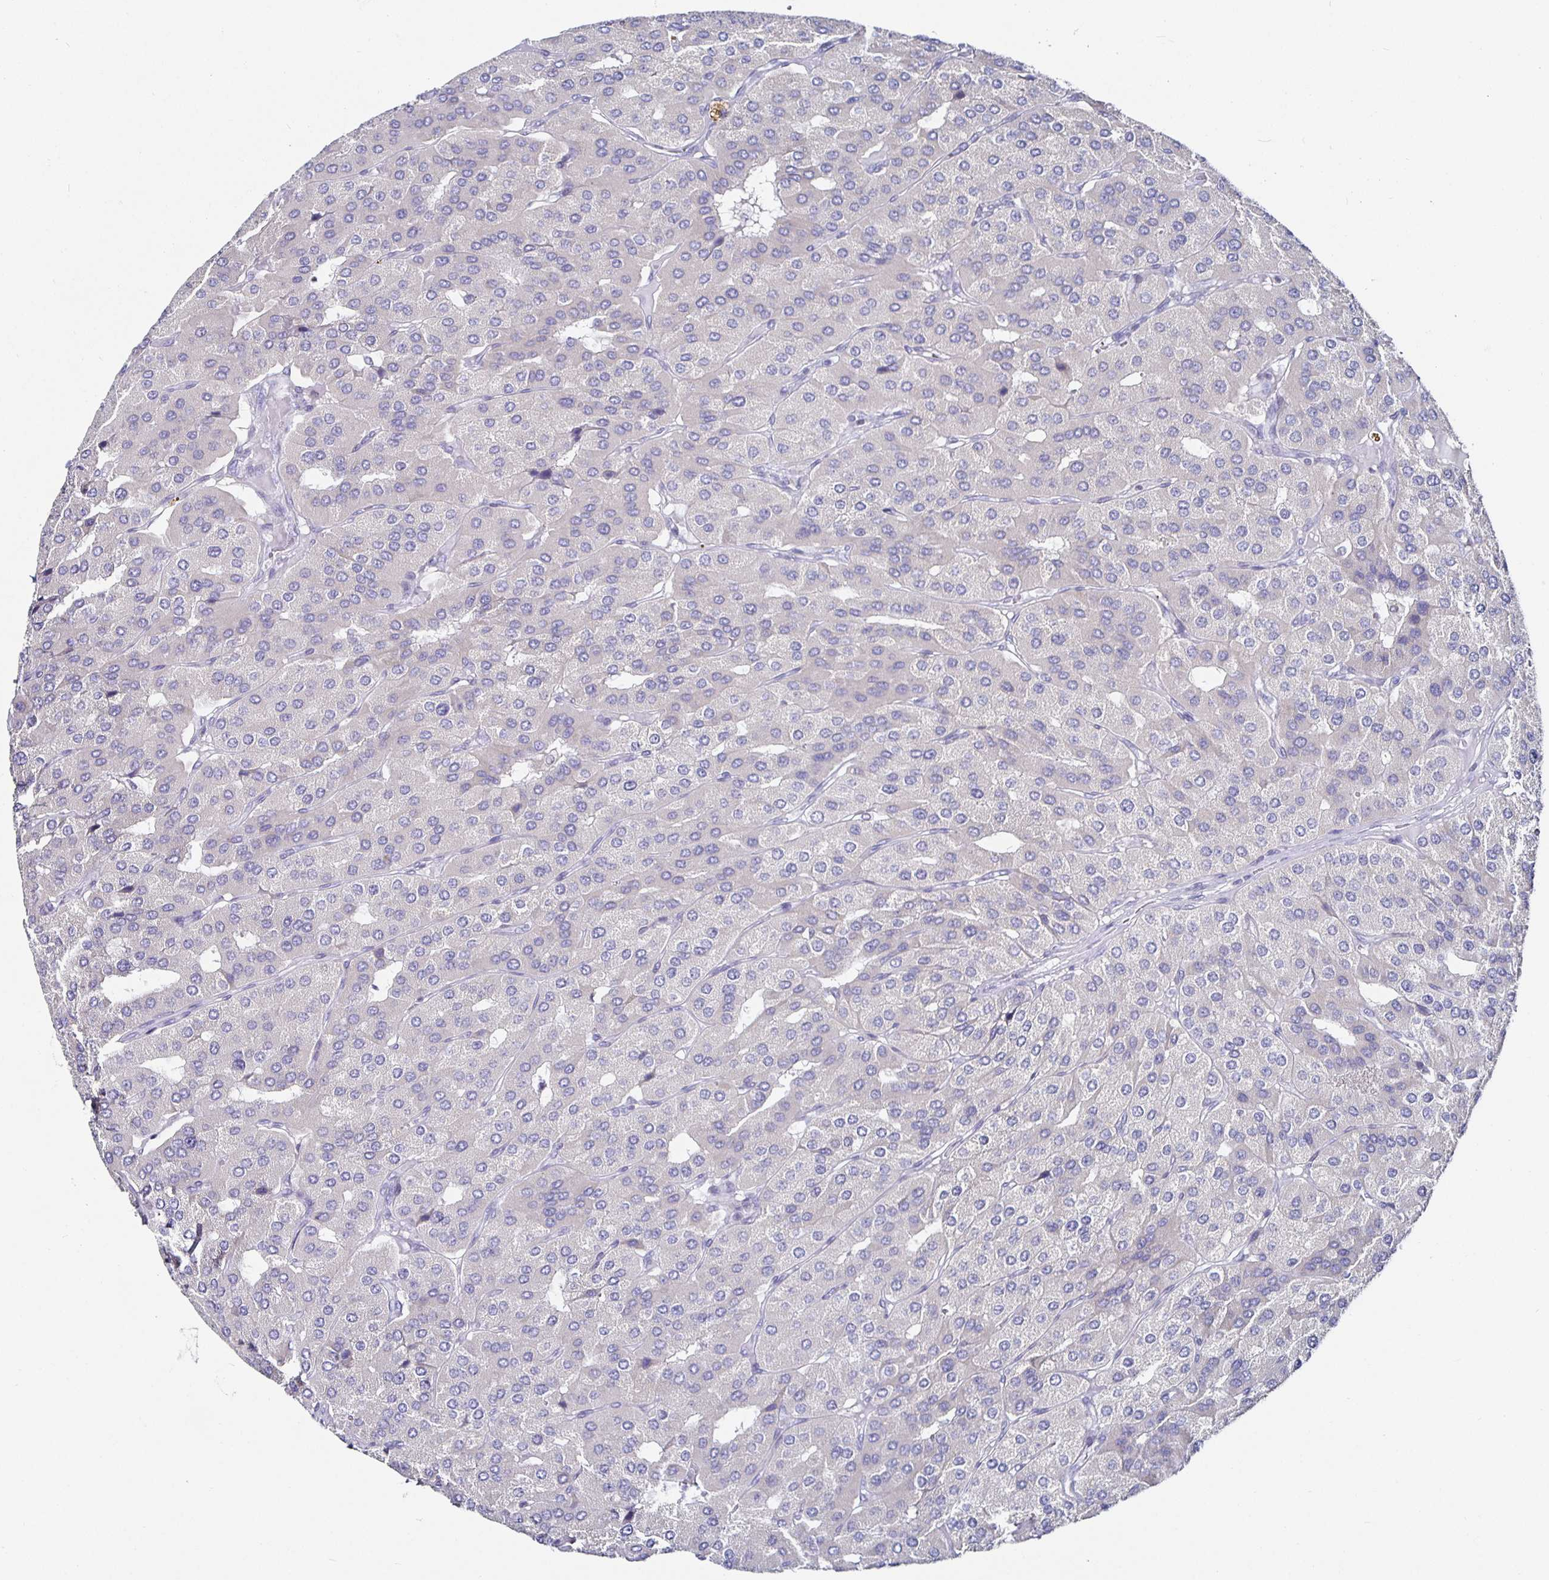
{"staining": {"intensity": "negative", "quantity": "none", "location": "none"}, "tissue": "parathyroid gland", "cell_type": "Glandular cells", "image_type": "normal", "snomed": [{"axis": "morphology", "description": "Normal tissue, NOS"}, {"axis": "morphology", "description": "Adenoma, NOS"}, {"axis": "topography", "description": "Parathyroid gland"}], "caption": "Human parathyroid gland stained for a protein using immunohistochemistry (IHC) shows no expression in glandular cells.", "gene": "RUNX2", "patient": {"sex": "female", "age": 86}}